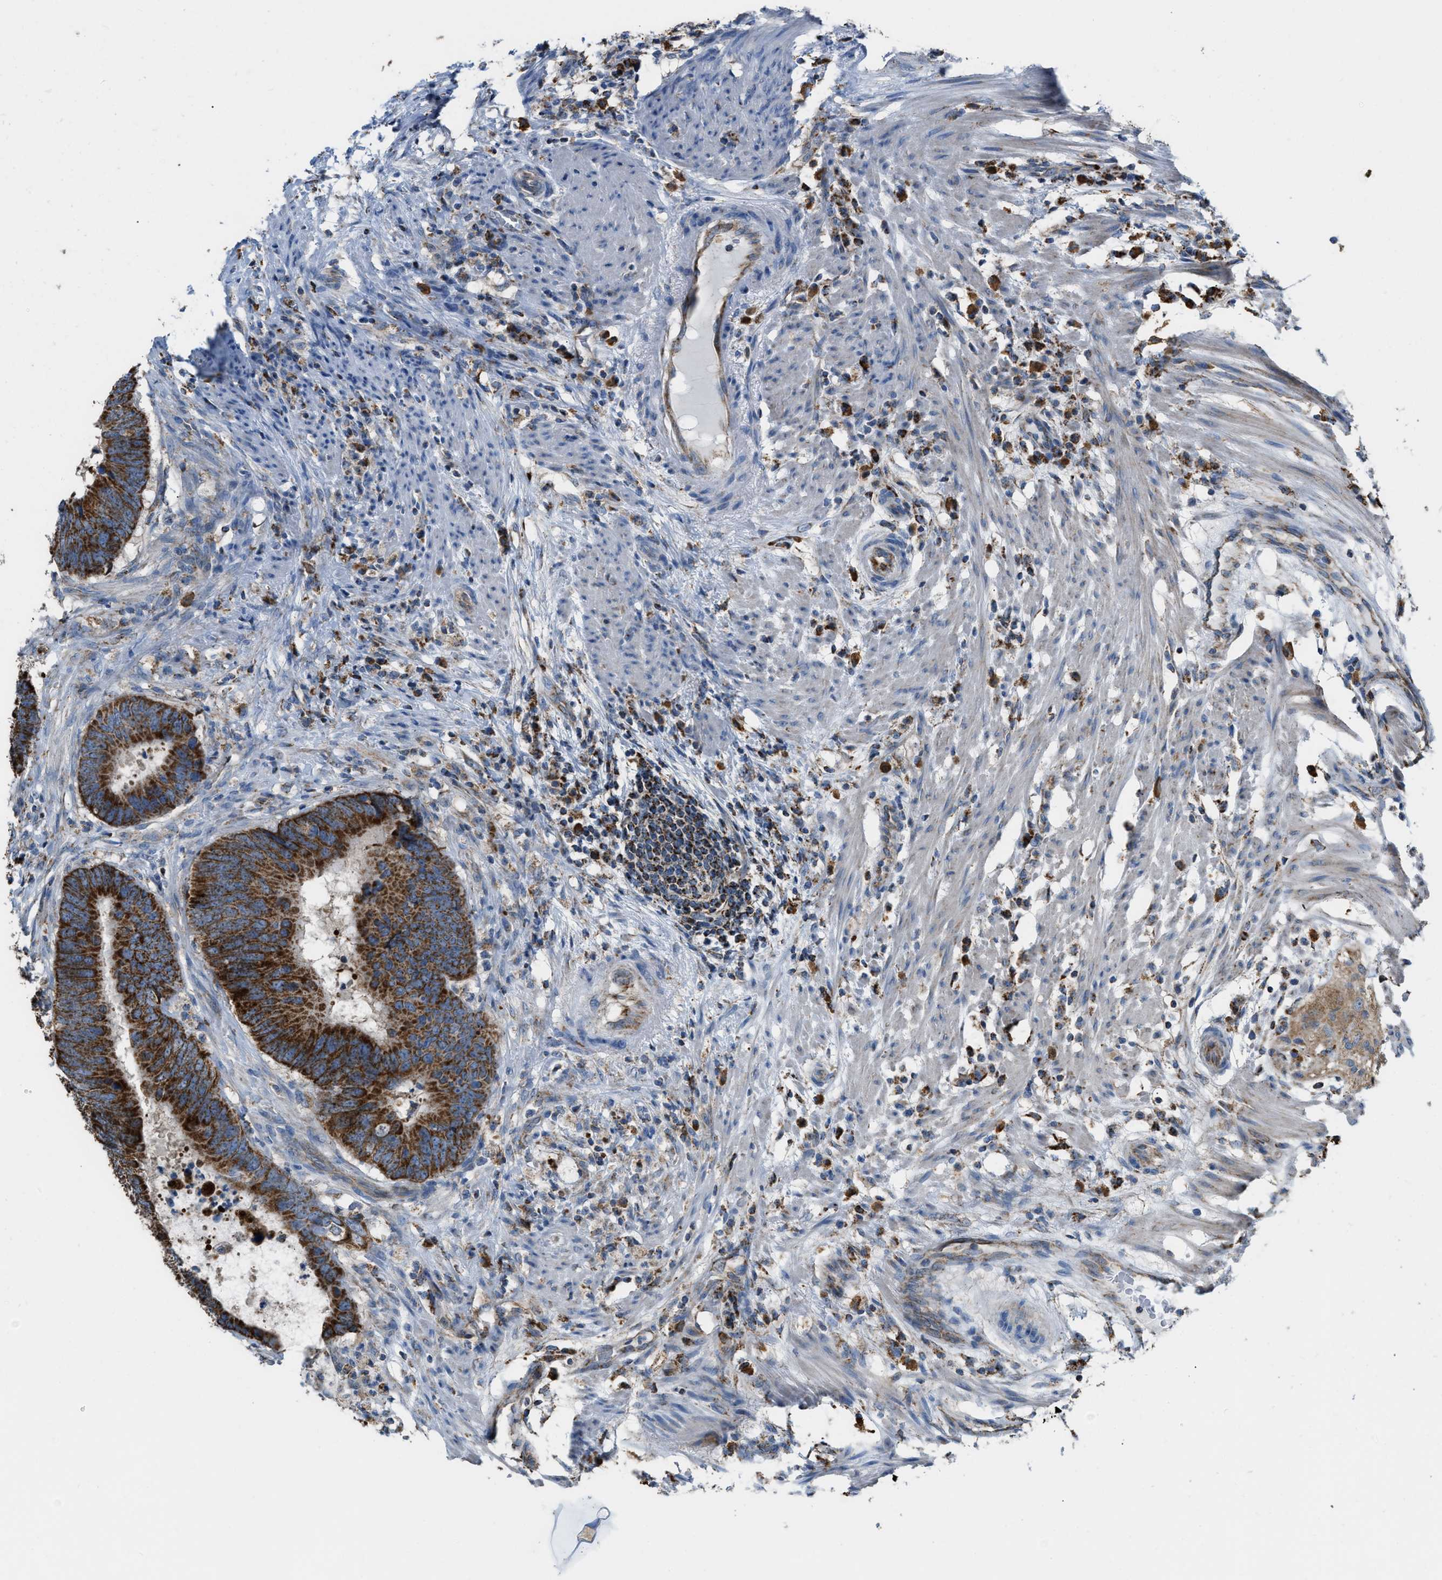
{"staining": {"intensity": "strong", "quantity": ">75%", "location": "cytoplasmic/membranous"}, "tissue": "colorectal cancer", "cell_type": "Tumor cells", "image_type": "cancer", "snomed": [{"axis": "morphology", "description": "Adenocarcinoma, NOS"}, {"axis": "topography", "description": "Colon"}], "caption": "Immunohistochemistry (IHC) of colorectal cancer exhibits high levels of strong cytoplasmic/membranous staining in about >75% of tumor cells.", "gene": "ETFB", "patient": {"sex": "male", "age": 56}}